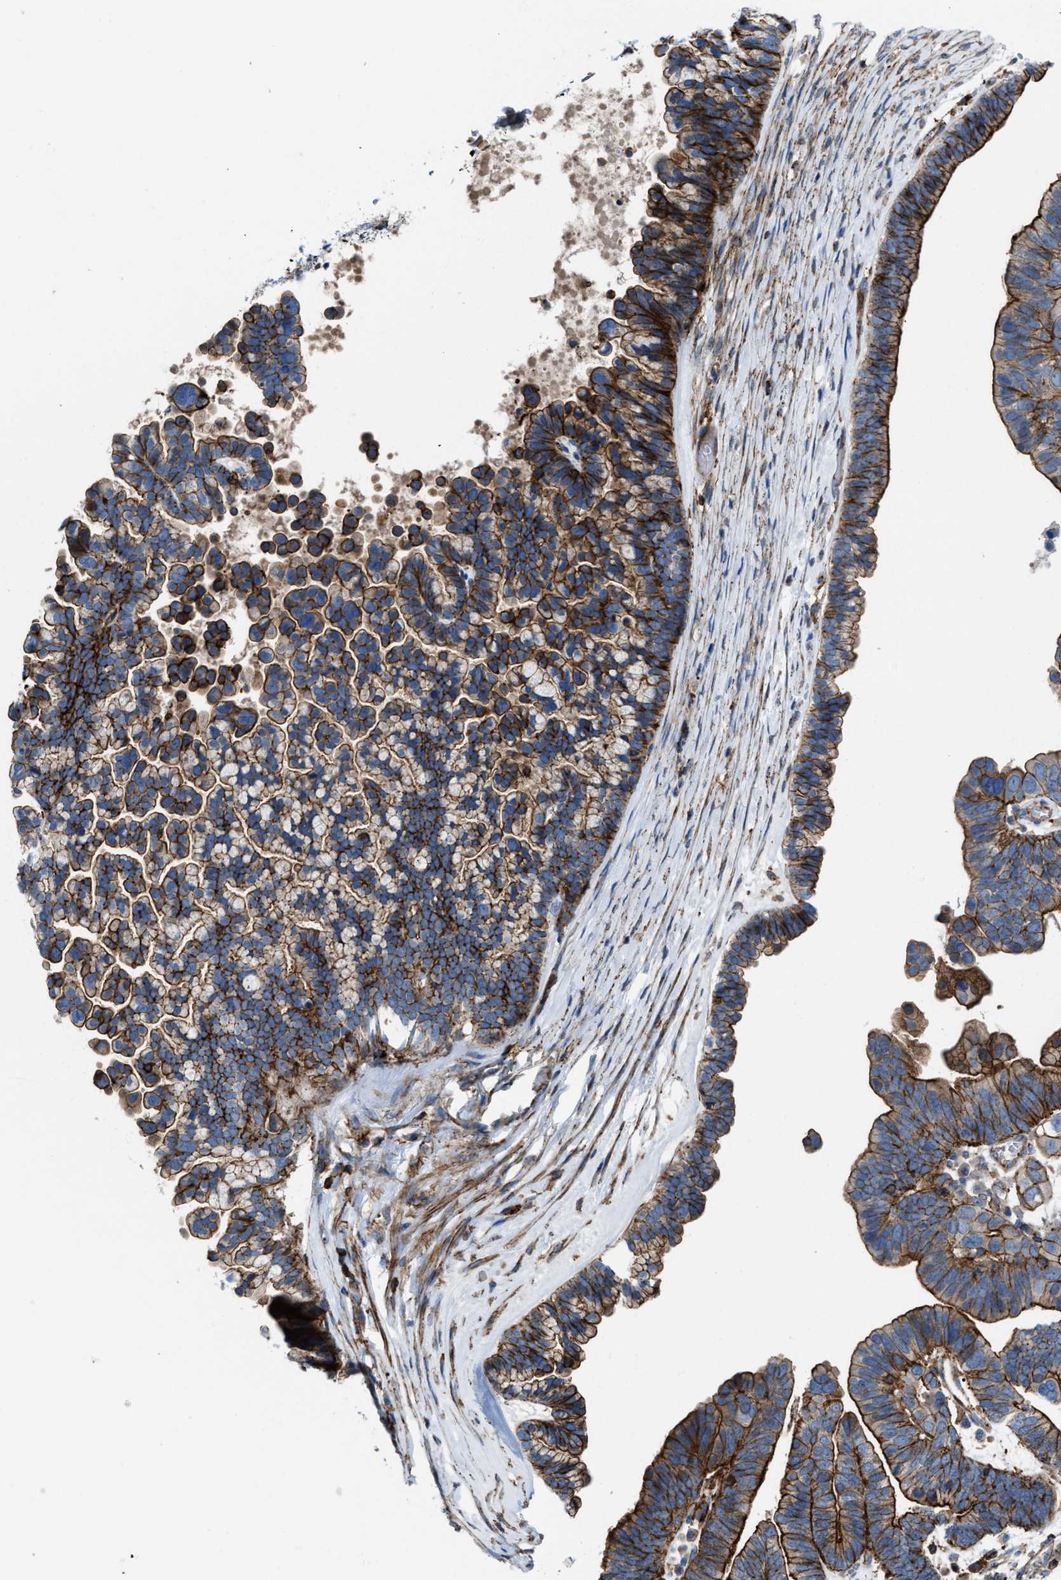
{"staining": {"intensity": "strong", "quantity": ">75%", "location": "cytoplasmic/membranous"}, "tissue": "ovarian cancer", "cell_type": "Tumor cells", "image_type": "cancer", "snomed": [{"axis": "morphology", "description": "Cystadenocarcinoma, serous, NOS"}, {"axis": "topography", "description": "Ovary"}], "caption": "Brown immunohistochemical staining in human ovarian serous cystadenocarcinoma exhibits strong cytoplasmic/membranous staining in about >75% of tumor cells. The staining is performed using DAB brown chromogen to label protein expression. The nuclei are counter-stained blue using hematoxylin.", "gene": "AGPAT2", "patient": {"sex": "female", "age": 56}}